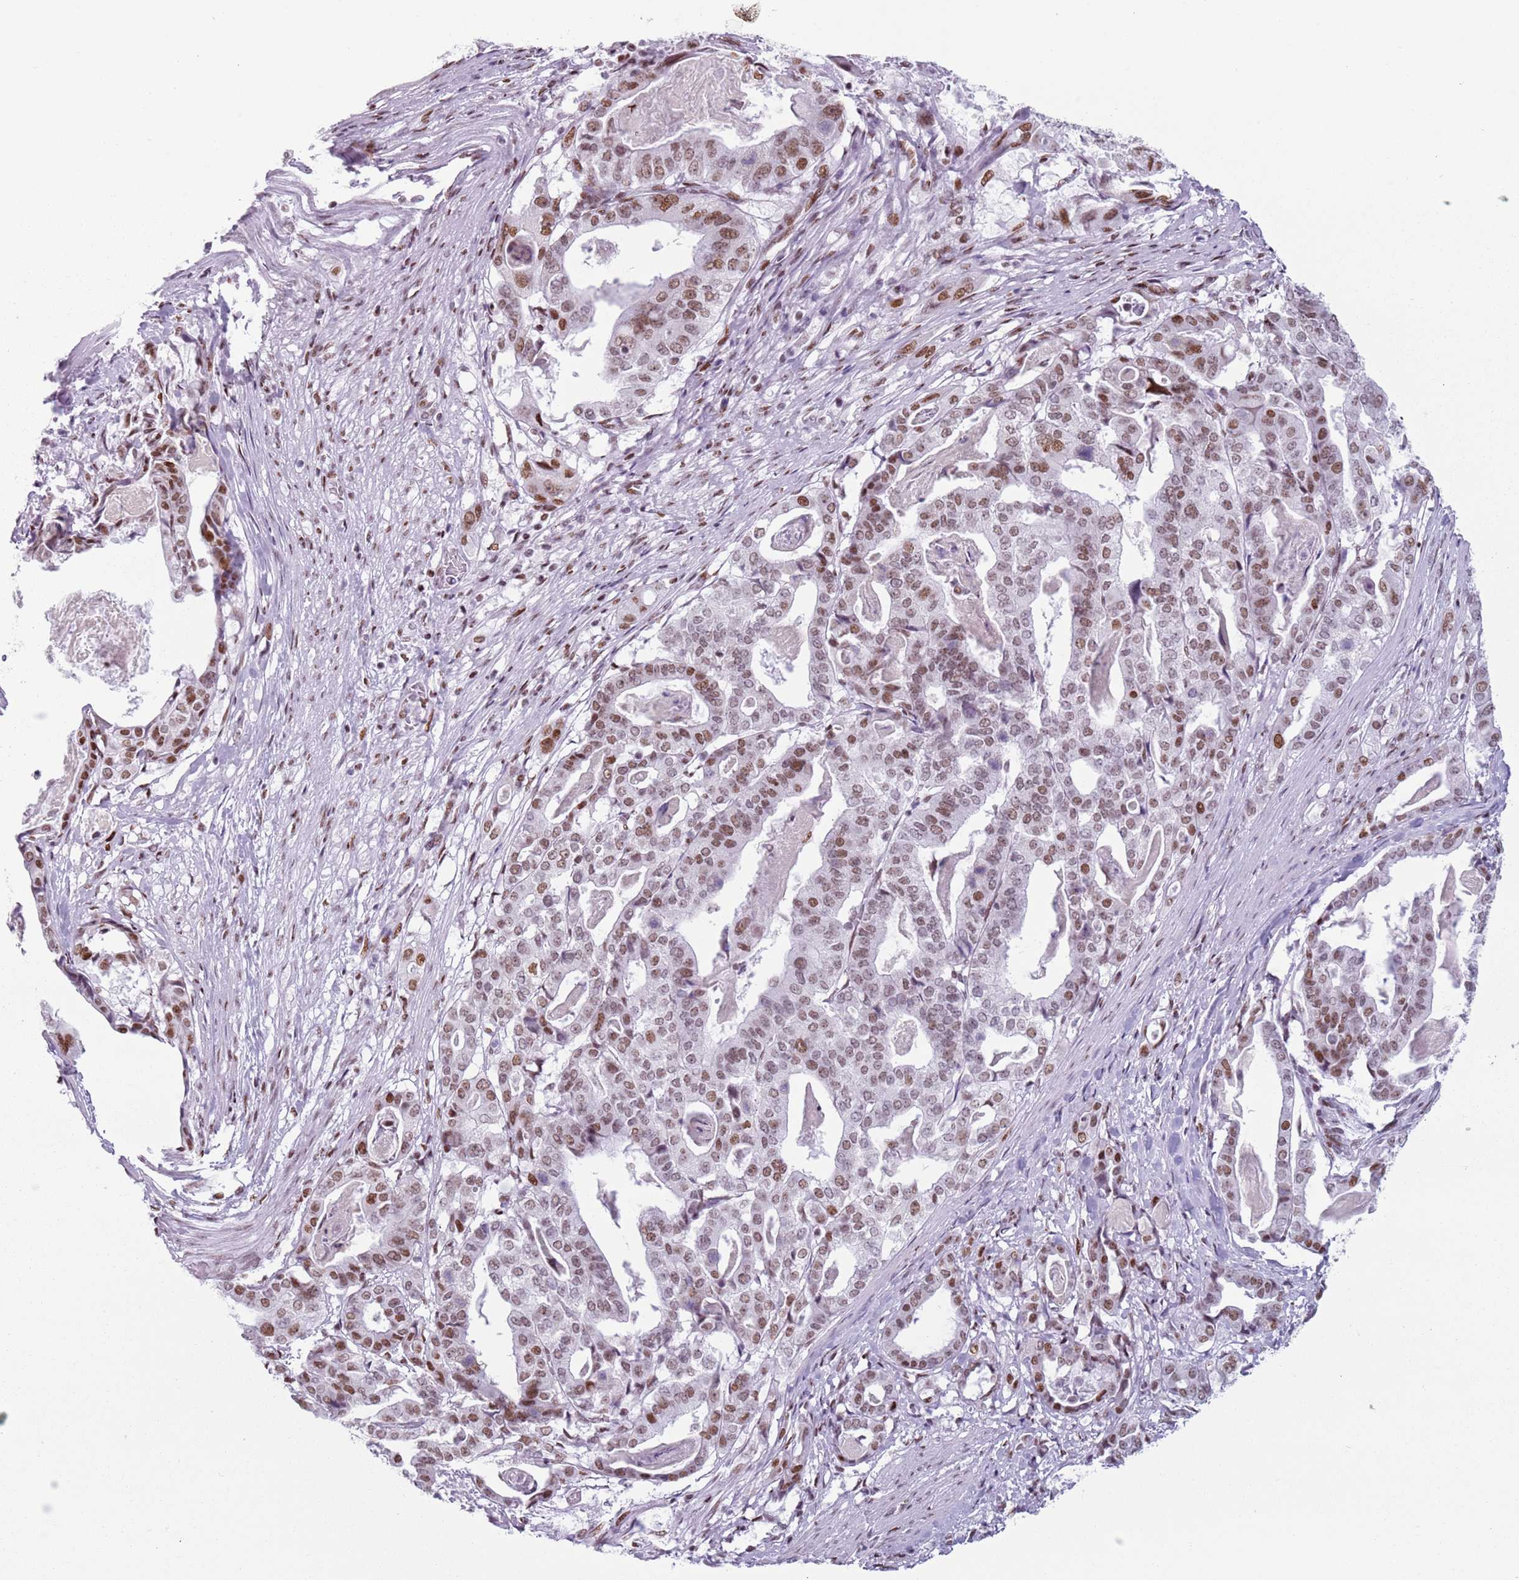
{"staining": {"intensity": "moderate", "quantity": ">75%", "location": "nuclear"}, "tissue": "stomach cancer", "cell_type": "Tumor cells", "image_type": "cancer", "snomed": [{"axis": "morphology", "description": "Adenocarcinoma, NOS"}, {"axis": "topography", "description": "Stomach"}], "caption": "Immunohistochemistry of human stomach adenocarcinoma reveals medium levels of moderate nuclear positivity in approximately >75% of tumor cells.", "gene": "FAM104B", "patient": {"sex": "male", "age": 48}}